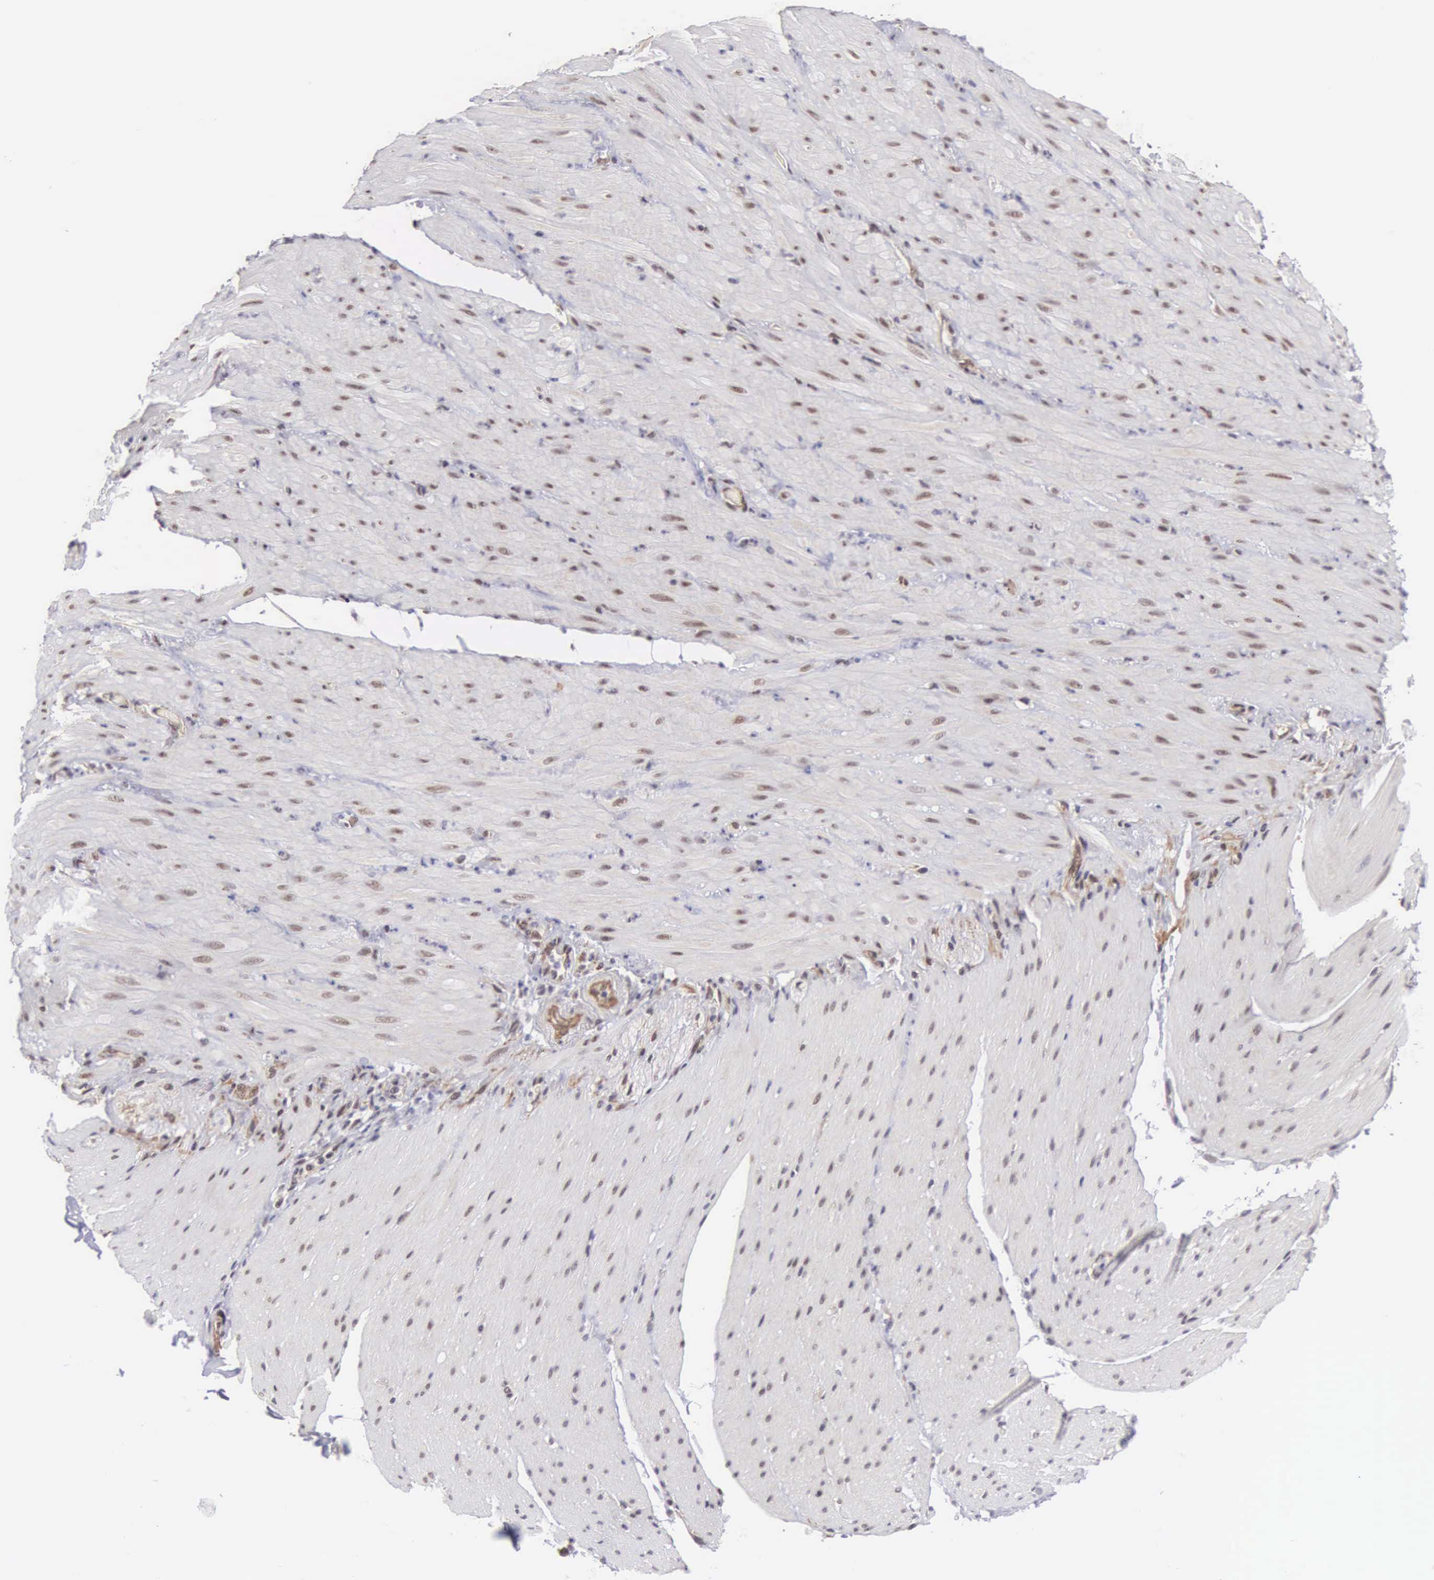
{"staining": {"intensity": "weak", "quantity": "25%-75%", "location": "nuclear"}, "tissue": "smooth muscle", "cell_type": "Smooth muscle cells", "image_type": "normal", "snomed": [{"axis": "morphology", "description": "Normal tissue, NOS"}, {"axis": "topography", "description": "Duodenum"}], "caption": "Protein expression analysis of unremarkable human smooth muscle reveals weak nuclear positivity in approximately 25%-75% of smooth muscle cells. The staining was performed using DAB (3,3'-diaminobenzidine), with brown indicating positive protein expression. Nuclei are stained blue with hematoxylin.", "gene": "MORC2", "patient": {"sex": "male", "age": 63}}